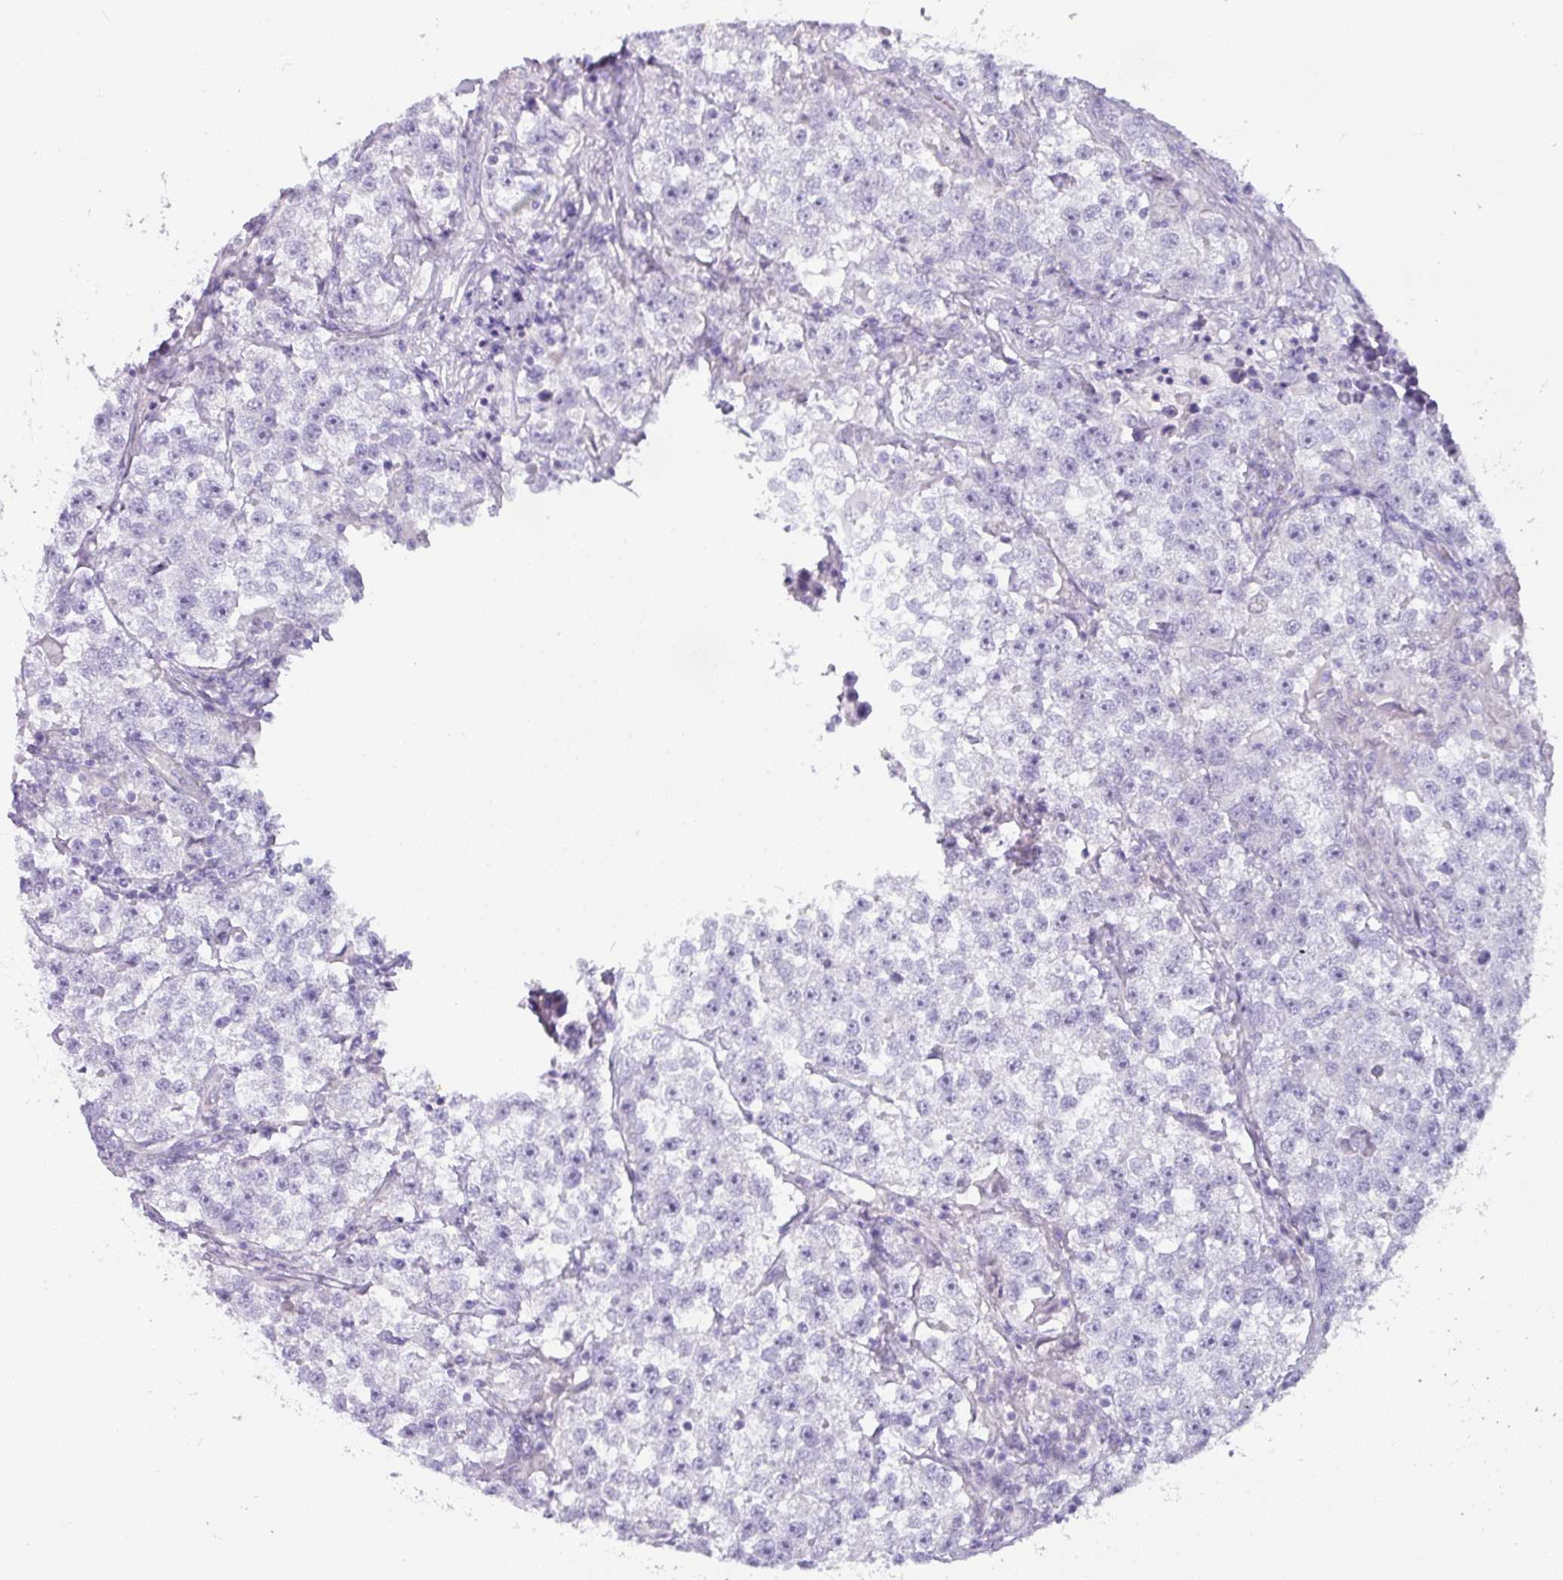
{"staining": {"intensity": "negative", "quantity": "none", "location": "none"}, "tissue": "testis cancer", "cell_type": "Tumor cells", "image_type": "cancer", "snomed": [{"axis": "morphology", "description": "Seminoma, NOS"}, {"axis": "topography", "description": "Testis"}], "caption": "Immunohistochemical staining of human testis cancer demonstrates no significant expression in tumor cells.", "gene": "OR52N1", "patient": {"sex": "male", "age": 46}}